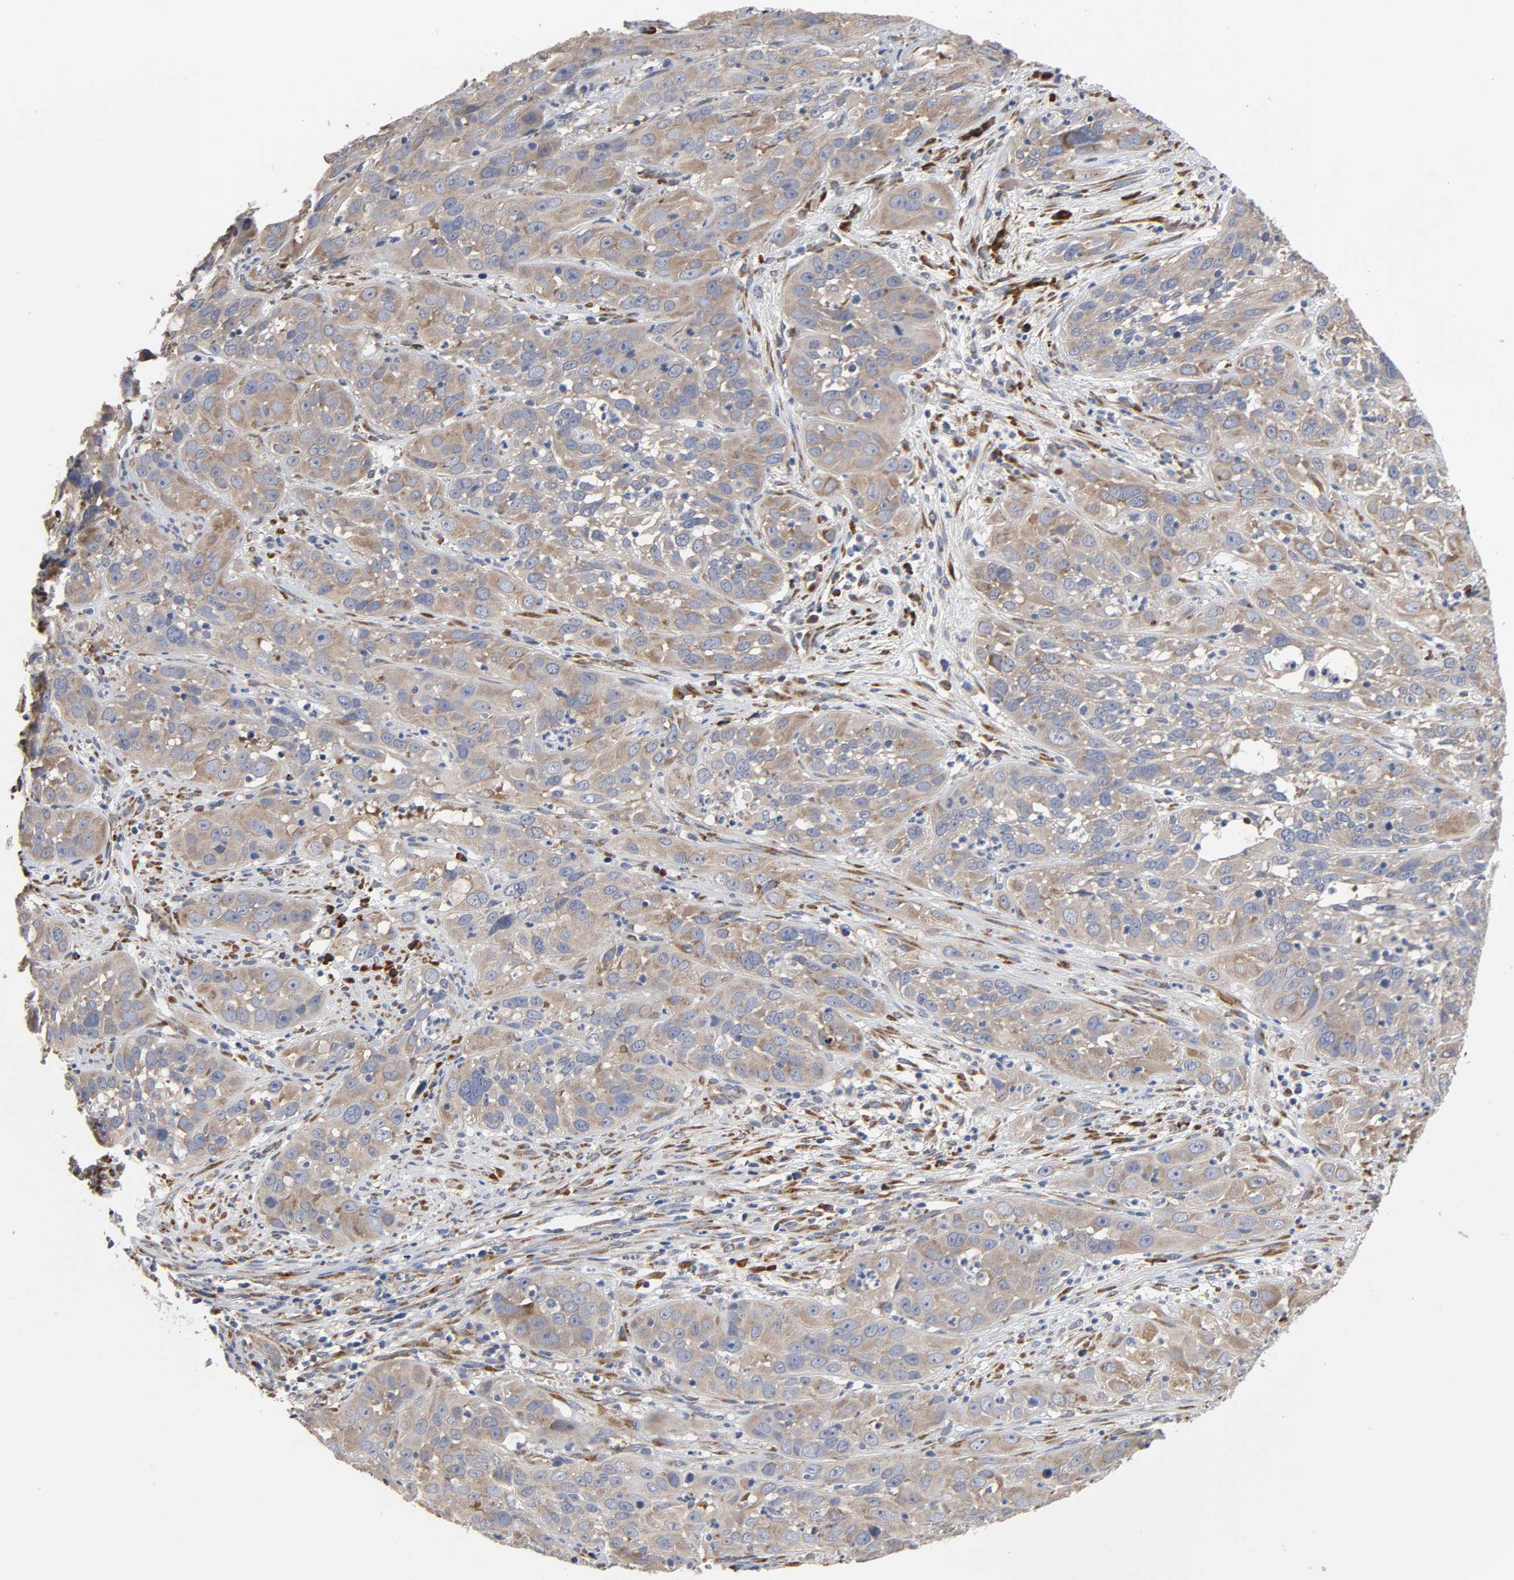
{"staining": {"intensity": "weak", "quantity": ">75%", "location": "cytoplasmic/membranous"}, "tissue": "cervical cancer", "cell_type": "Tumor cells", "image_type": "cancer", "snomed": [{"axis": "morphology", "description": "Squamous cell carcinoma, NOS"}, {"axis": "topography", "description": "Cervix"}], "caption": "Immunohistochemistry (DAB) staining of squamous cell carcinoma (cervical) reveals weak cytoplasmic/membranous protein staining in about >75% of tumor cells. (Stains: DAB in brown, nuclei in blue, Microscopy: brightfield microscopy at high magnification).", "gene": "HDLBP", "patient": {"sex": "female", "age": 32}}